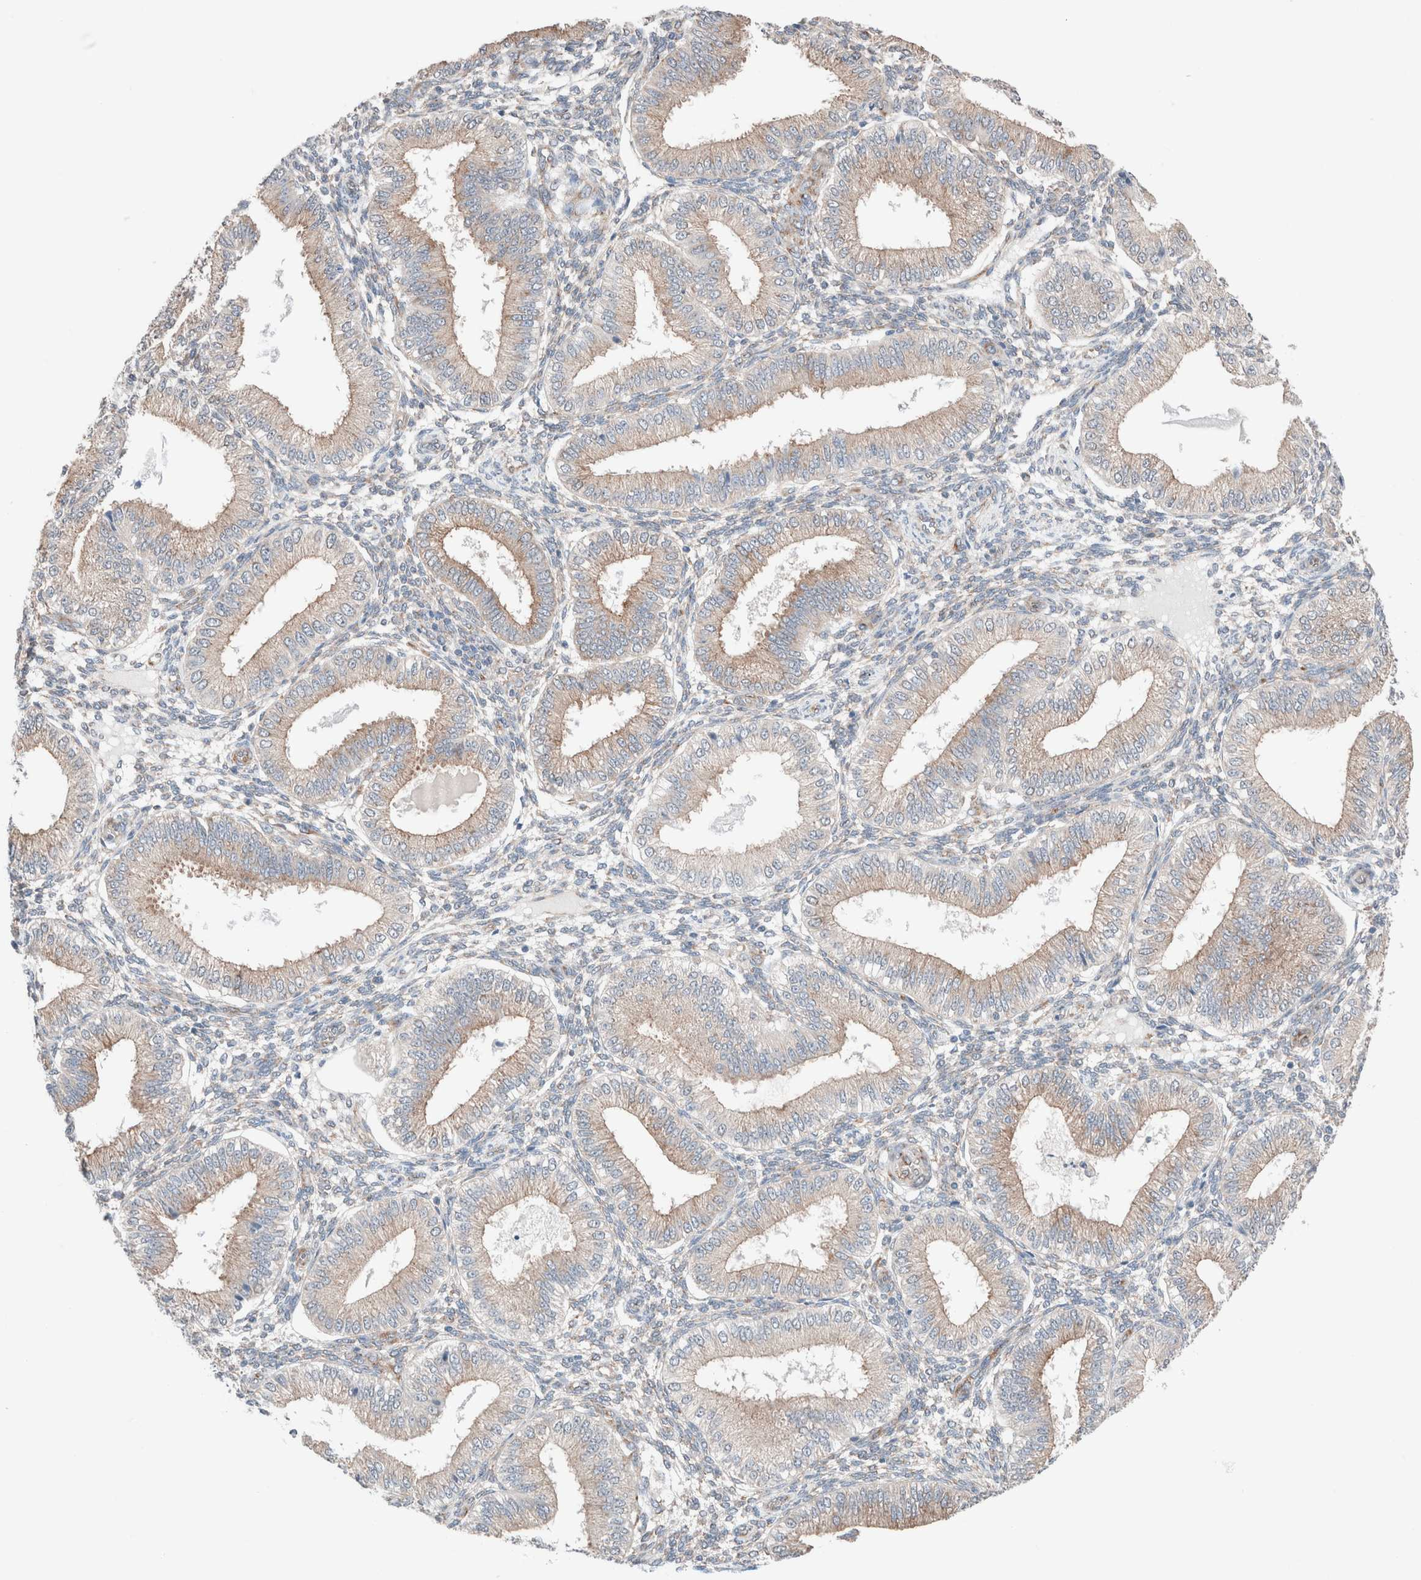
{"staining": {"intensity": "weak", "quantity": "25%-75%", "location": "nuclear"}, "tissue": "endometrium", "cell_type": "Cells in endometrial stroma", "image_type": "normal", "snomed": [{"axis": "morphology", "description": "Normal tissue, NOS"}, {"axis": "topography", "description": "Endometrium"}], "caption": "Immunohistochemistry of benign endometrium shows low levels of weak nuclear staining in about 25%-75% of cells in endometrial stroma.", "gene": "CASC3", "patient": {"sex": "female", "age": 39}}